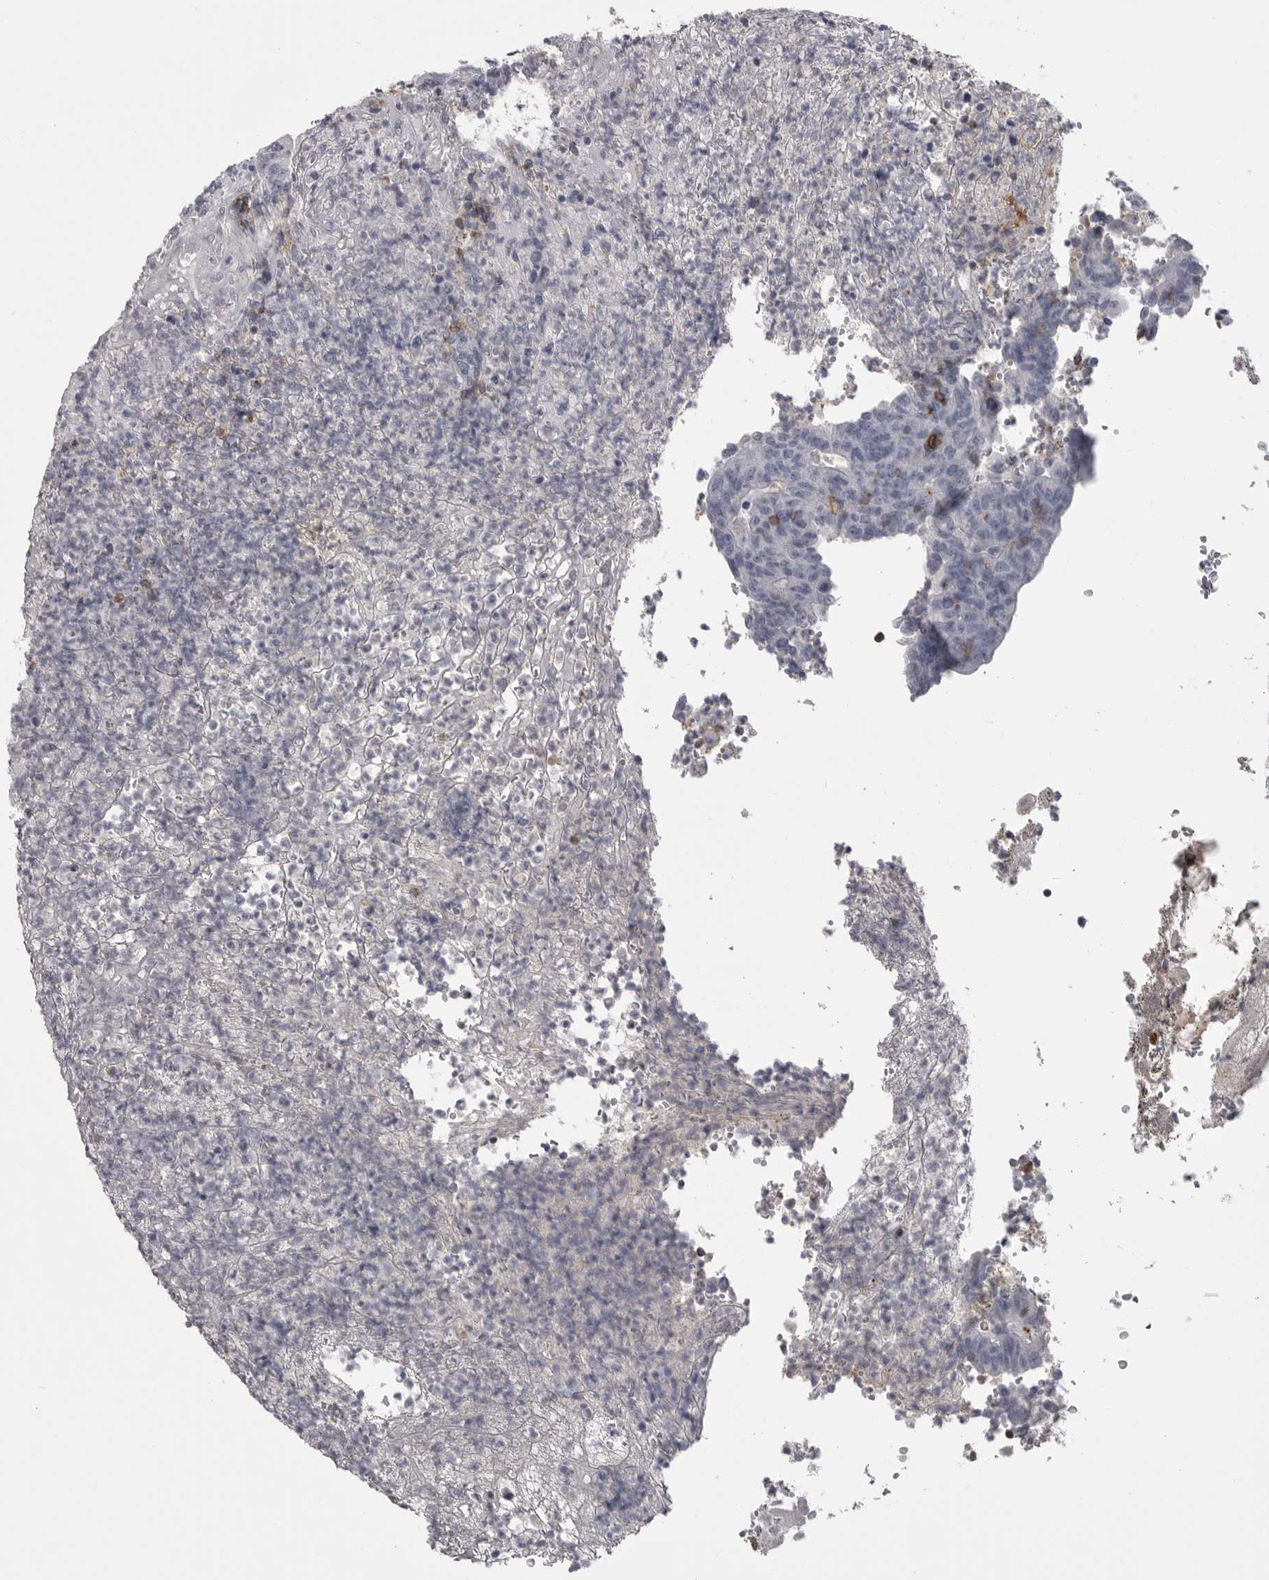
{"staining": {"intensity": "negative", "quantity": "none", "location": "none"}, "tissue": "colorectal cancer", "cell_type": "Tumor cells", "image_type": "cancer", "snomed": [{"axis": "morphology", "description": "Normal tissue, NOS"}, {"axis": "morphology", "description": "Adenocarcinoma, NOS"}, {"axis": "topography", "description": "Colon"}], "caption": "High power microscopy micrograph of an immunohistochemistry (IHC) photomicrograph of colorectal cancer, revealing no significant staining in tumor cells.", "gene": "ITGAL", "patient": {"sex": "female", "age": 75}}